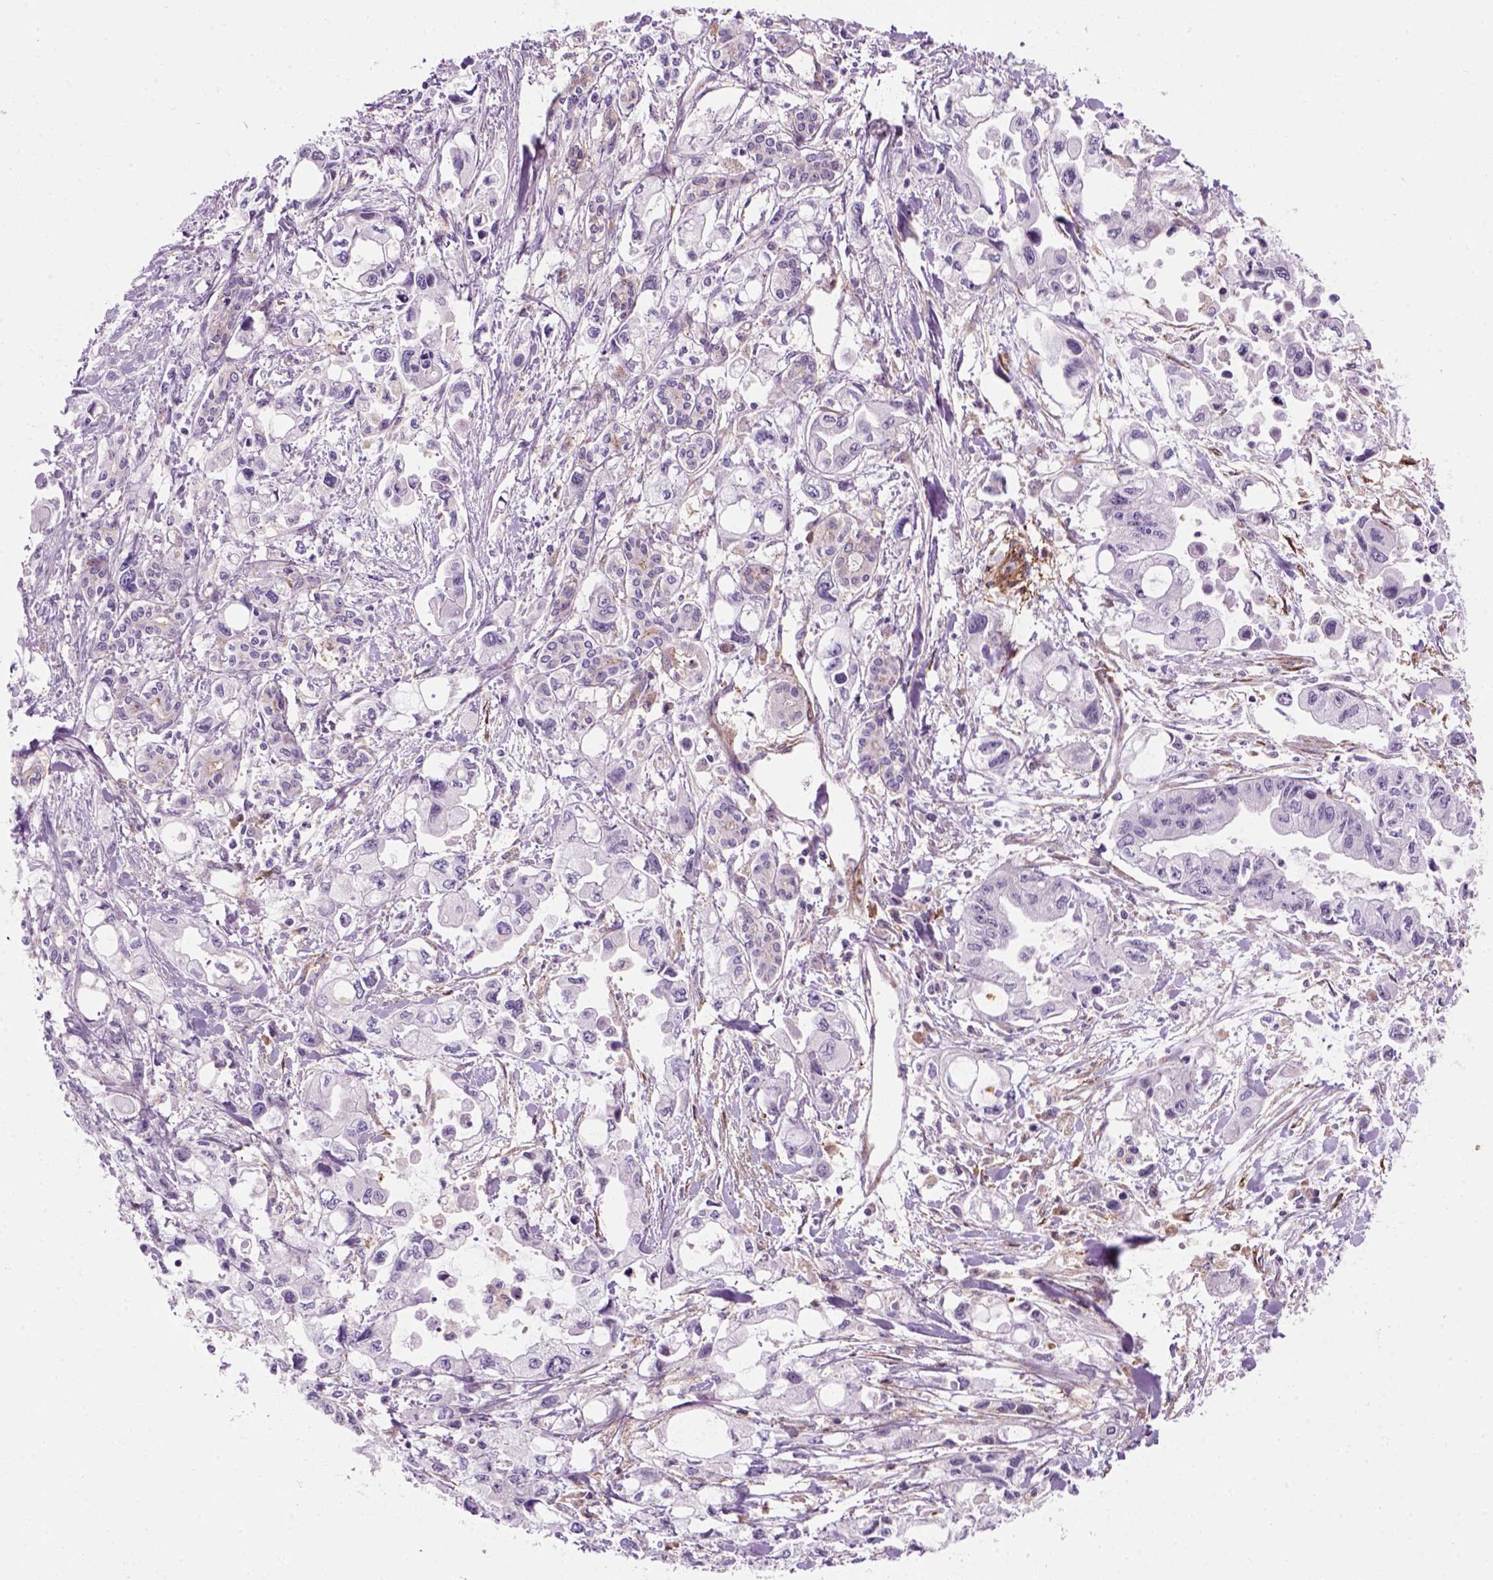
{"staining": {"intensity": "negative", "quantity": "none", "location": "none"}, "tissue": "pancreatic cancer", "cell_type": "Tumor cells", "image_type": "cancer", "snomed": [{"axis": "morphology", "description": "Adenocarcinoma, NOS"}, {"axis": "topography", "description": "Pancreas"}], "caption": "Histopathology image shows no protein positivity in tumor cells of pancreatic adenocarcinoma tissue.", "gene": "MARCKS", "patient": {"sex": "female", "age": 61}}